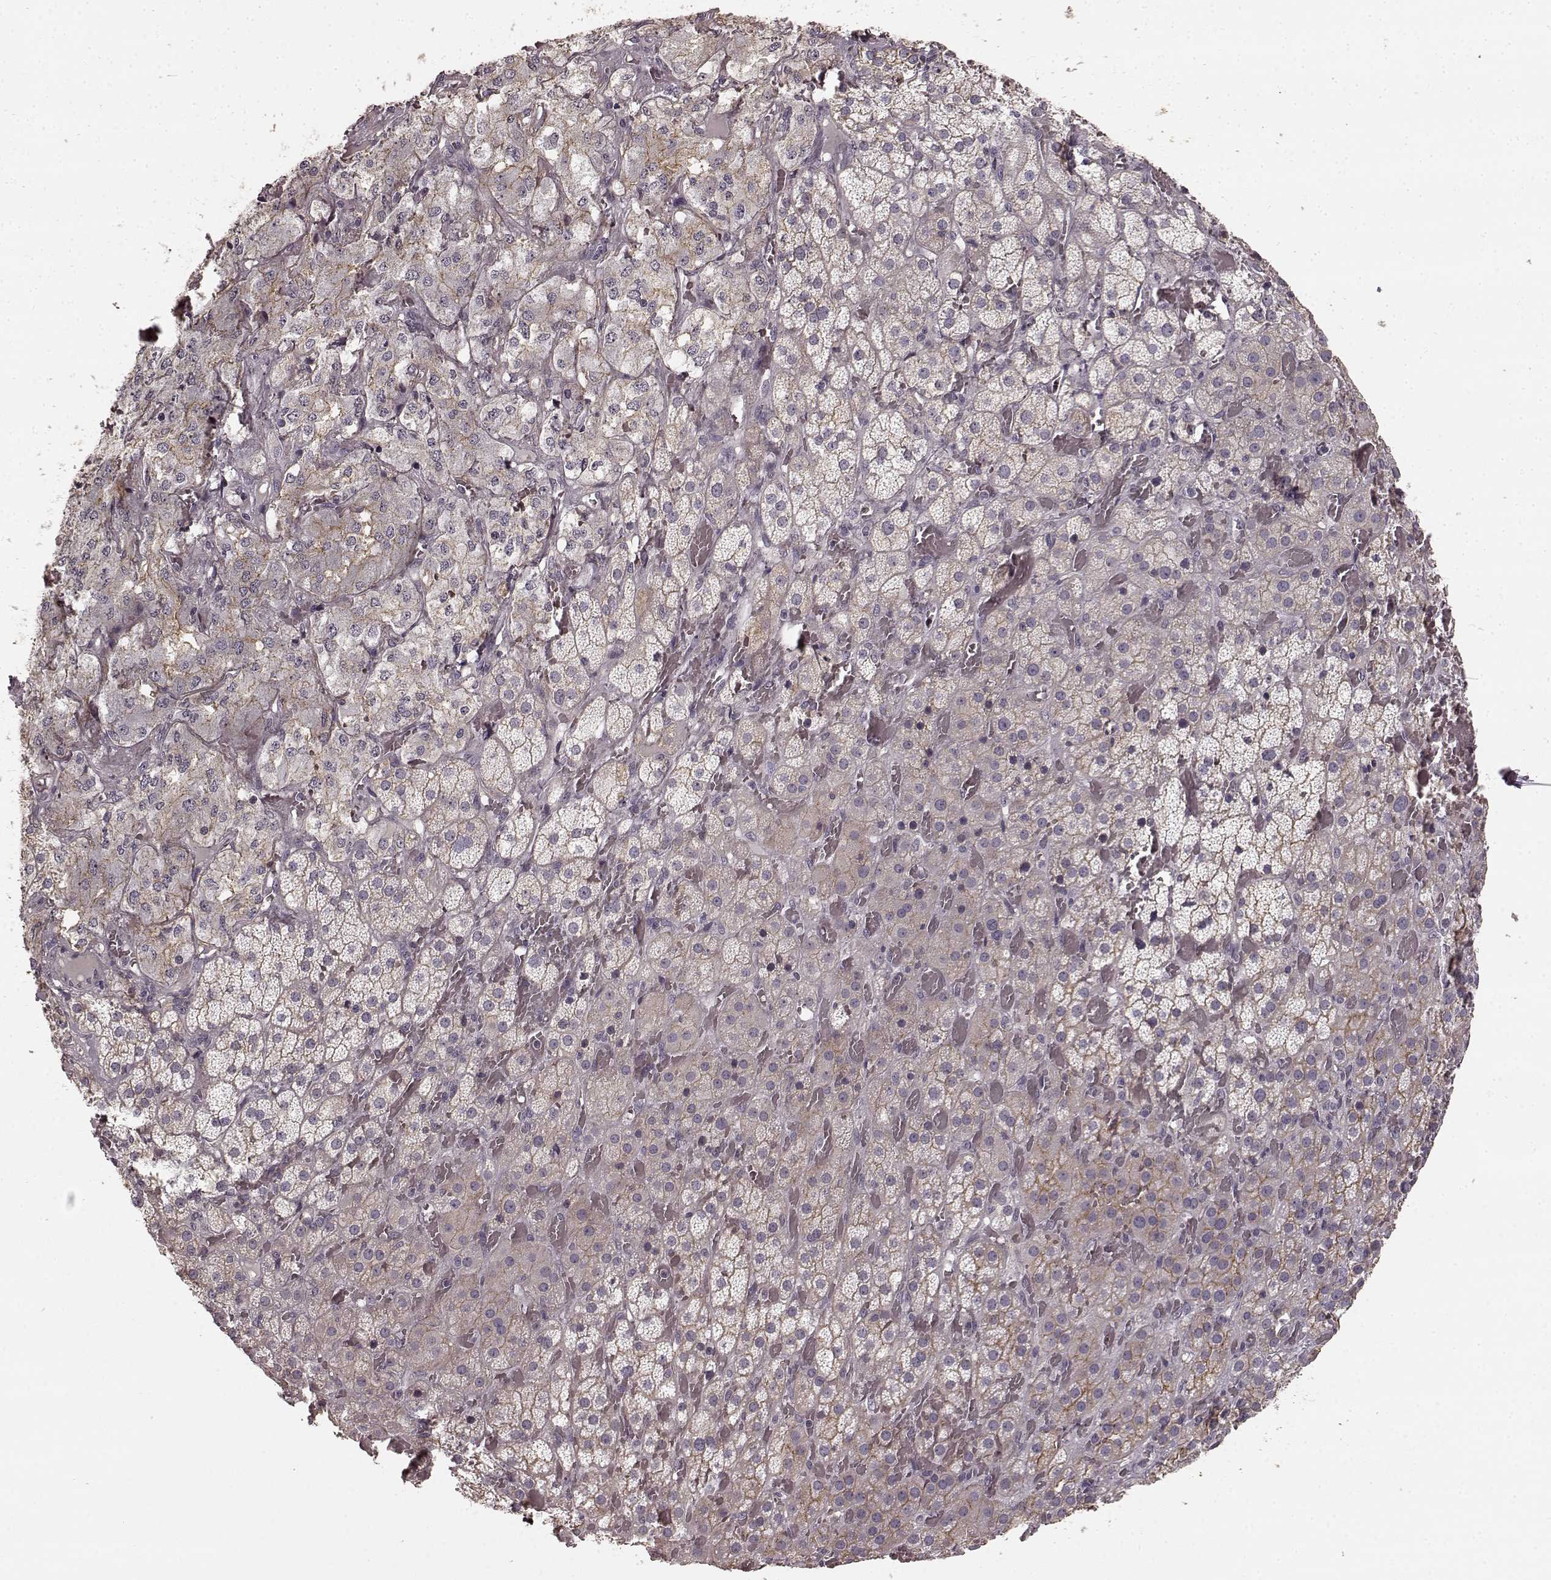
{"staining": {"intensity": "moderate", "quantity": "25%-75%", "location": "cytoplasmic/membranous"}, "tissue": "adrenal gland", "cell_type": "Glandular cells", "image_type": "normal", "snomed": [{"axis": "morphology", "description": "Normal tissue, NOS"}, {"axis": "topography", "description": "Adrenal gland"}], "caption": "Unremarkable adrenal gland exhibits moderate cytoplasmic/membranous expression in about 25%-75% of glandular cells, visualized by immunohistochemistry. (Brightfield microscopy of DAB IHC at high magnification).", "gene": "PRKCE", "patient": {"sex": "male", "age": 57}}